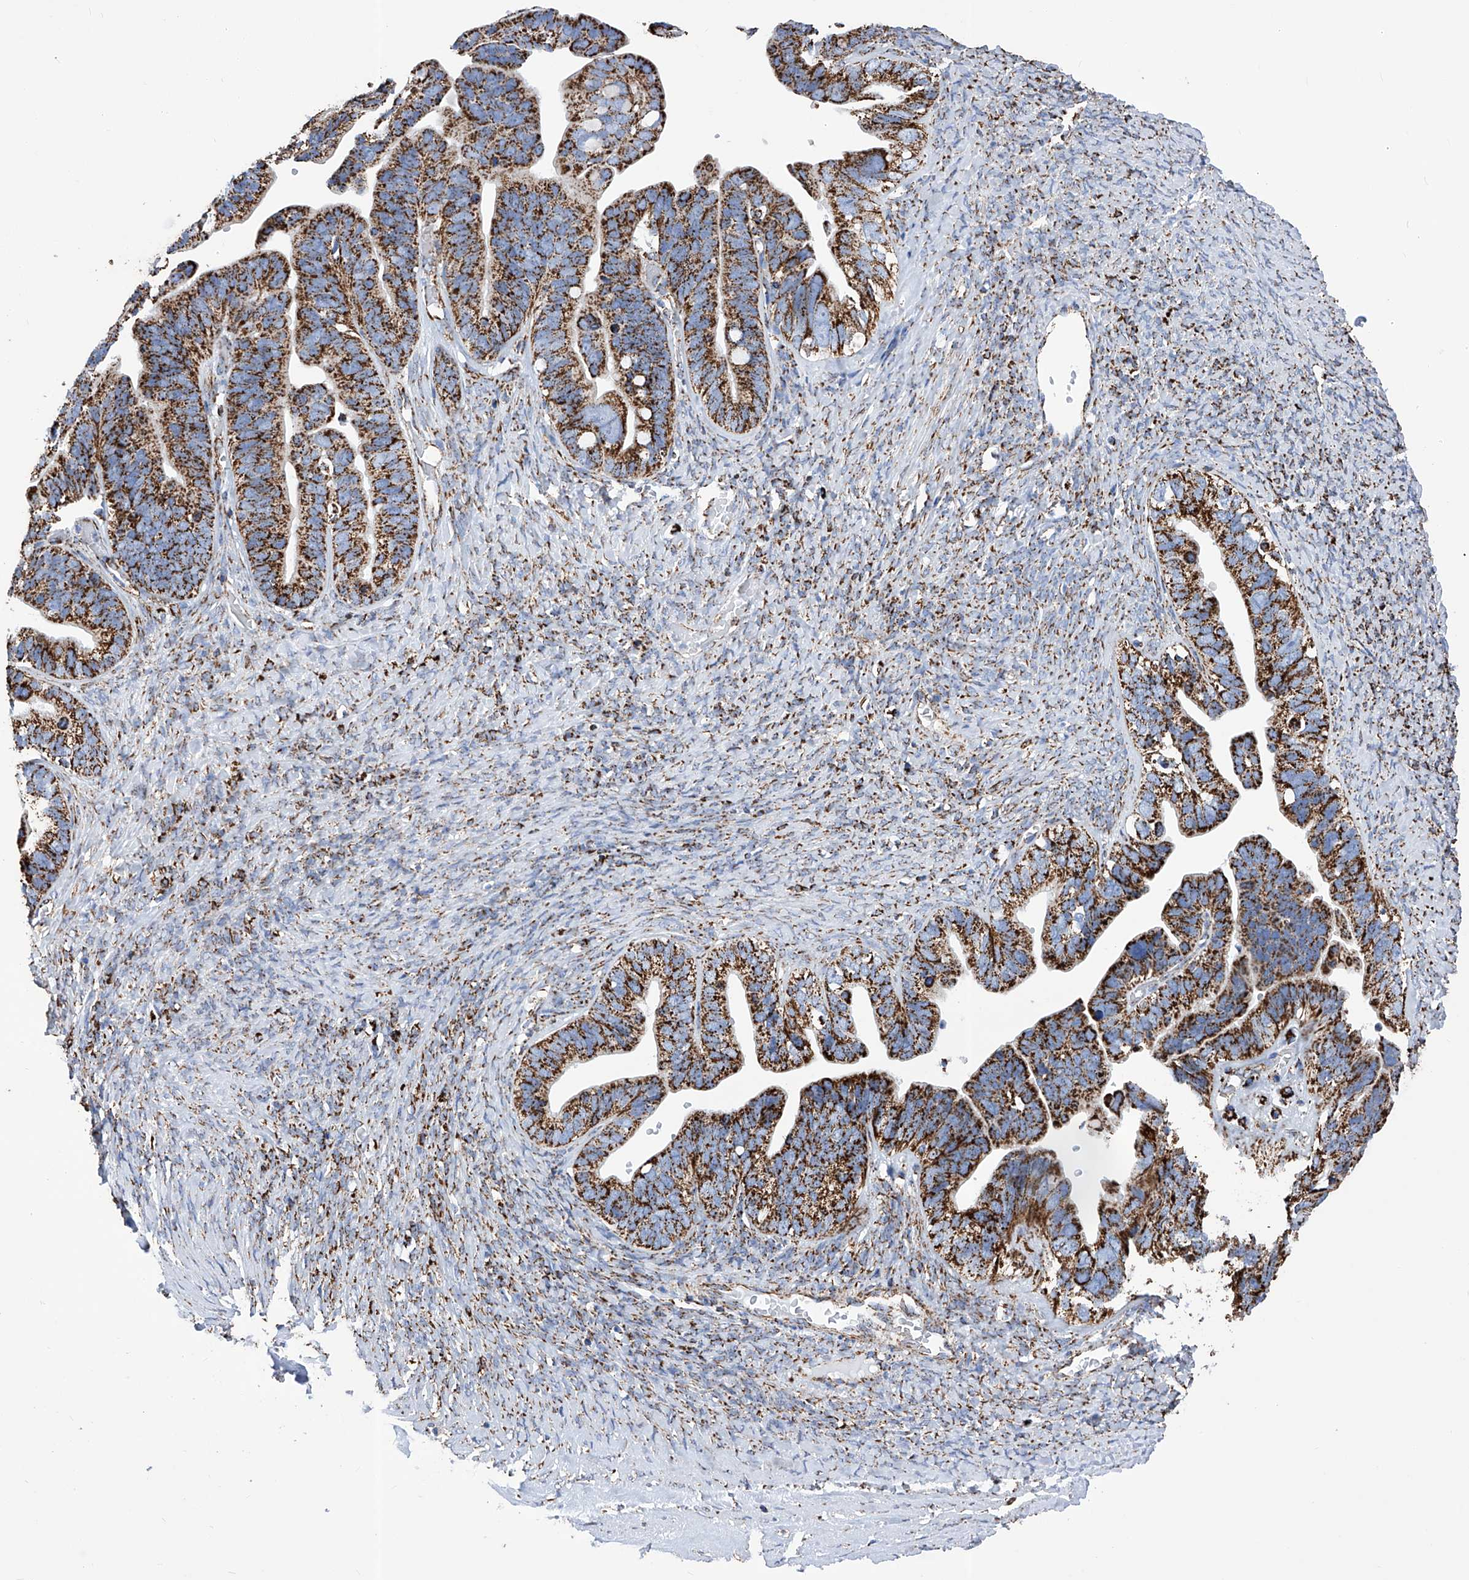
{"staining": {"intensity": "strong", "quantity": ">75%", "location": "cytoplasmic/membranous"}, "tissue": "ovarian cancer", "cell_type": "Tumor cells", "image_type": "cancer", "snomed": [{"axis": "morphology", "description": "Cystadenocarcinoma, serous, NOS"}, {"axis": "topography", "description": "Ovary"}], "caption": "Brown immunohistochemical staining in serous cystadenocarcinoma (ovarian) shows strong cytoplasmic/membranous positivity in approximately >75% of tumor cells.", "gene": "ATP5PF", "patient": {"sex": "female", "age": 56}}